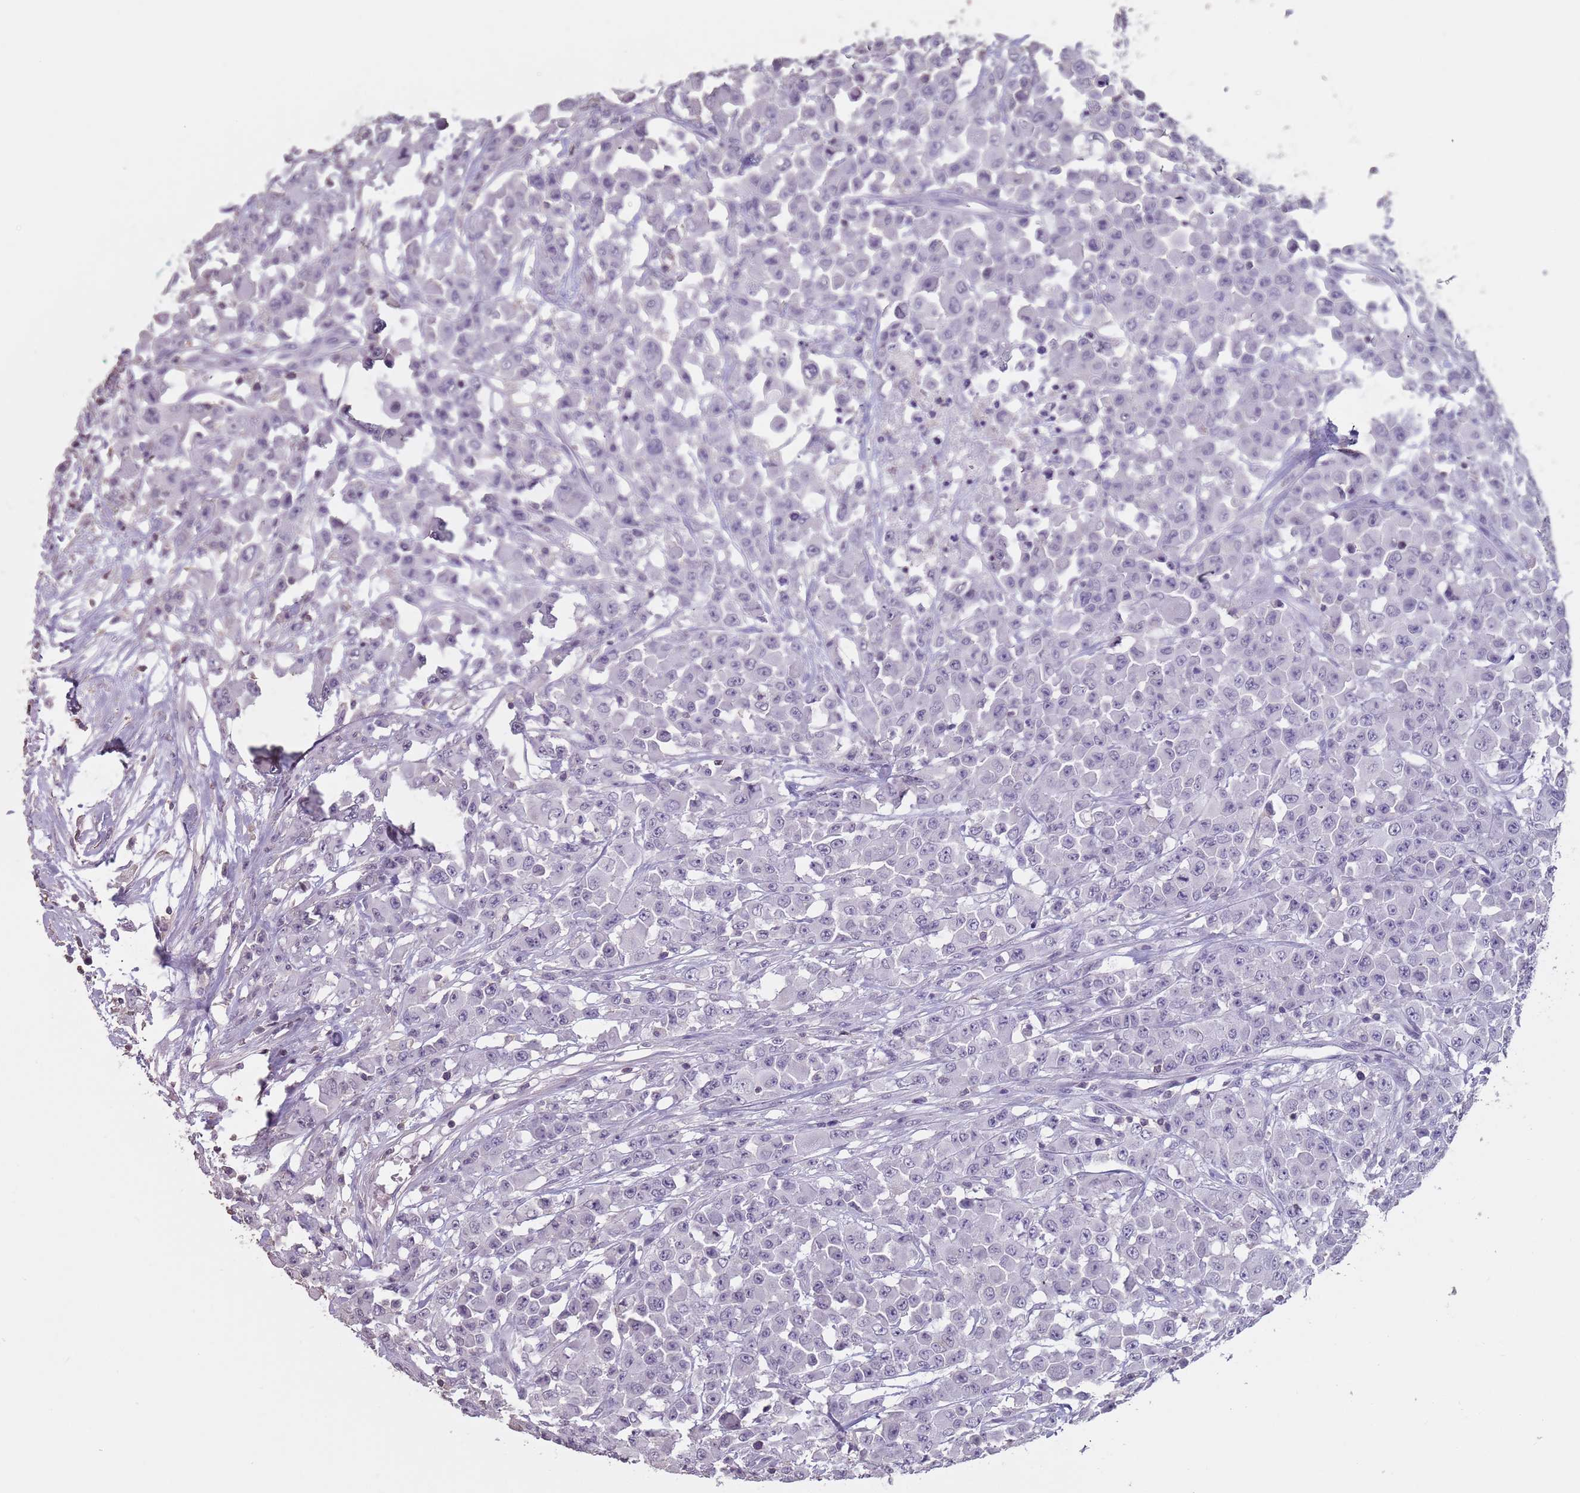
{"staining": {"intensity": "negative", "quantity": "none", "location": "none"}, "tissue": "colorectal cancer", "cell_type": "Tumor cells", "image_type": "cancer", "snomed": [{"axis": "morphology", "description": "Adenocarcinoma, NOS"}, {"axis": "topography", "description": "Colon"}], "caption": "Colorectal cancer stained for a protein using immunohistochemistry displays no expression tumor cells.", "gene": "SUN5", "patient": {"sex": "male", "age": 51}}